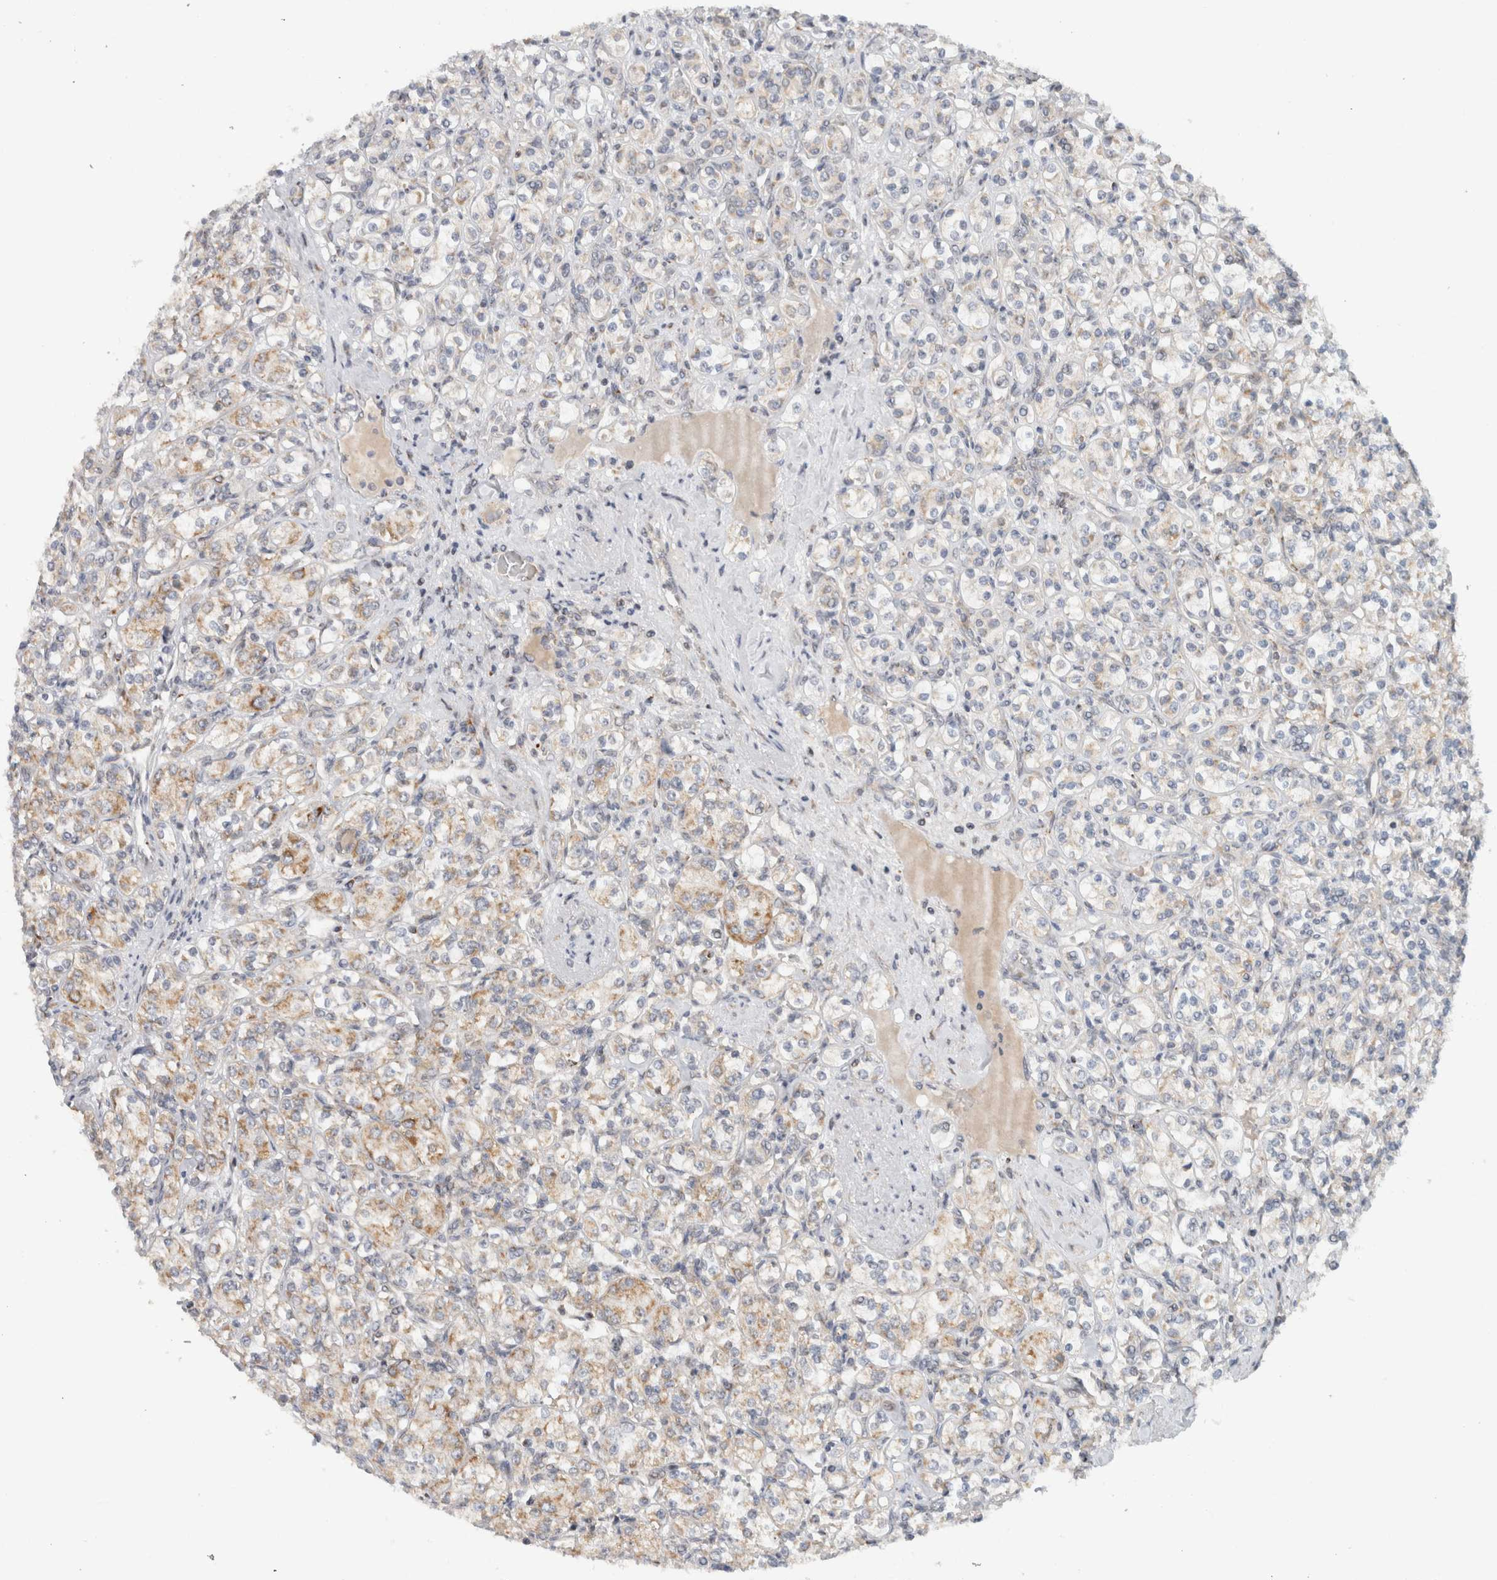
{"staining": {"intensity": "weak", "quantity": "25%-75%", "location": "cytoplasmic/membranous"}, "tissue": "renal cancer", "cell_type": "Tumor cells", "image_type": "cancer", "snomed": [{"axis": "morphology", "description": "Adenocarcinoma, NOS"}, {"axis": "topography", "description": "Kidney"}], "caption": "Approximately 25%-75% of tumor cells in human adenocarcinoma (renal) show weak cytoplasmic/membranous protein staining as visualized by brown immunohistochemical staining.", "gene": "CMC2", "patient": {"sex": "male", "age": 77}}